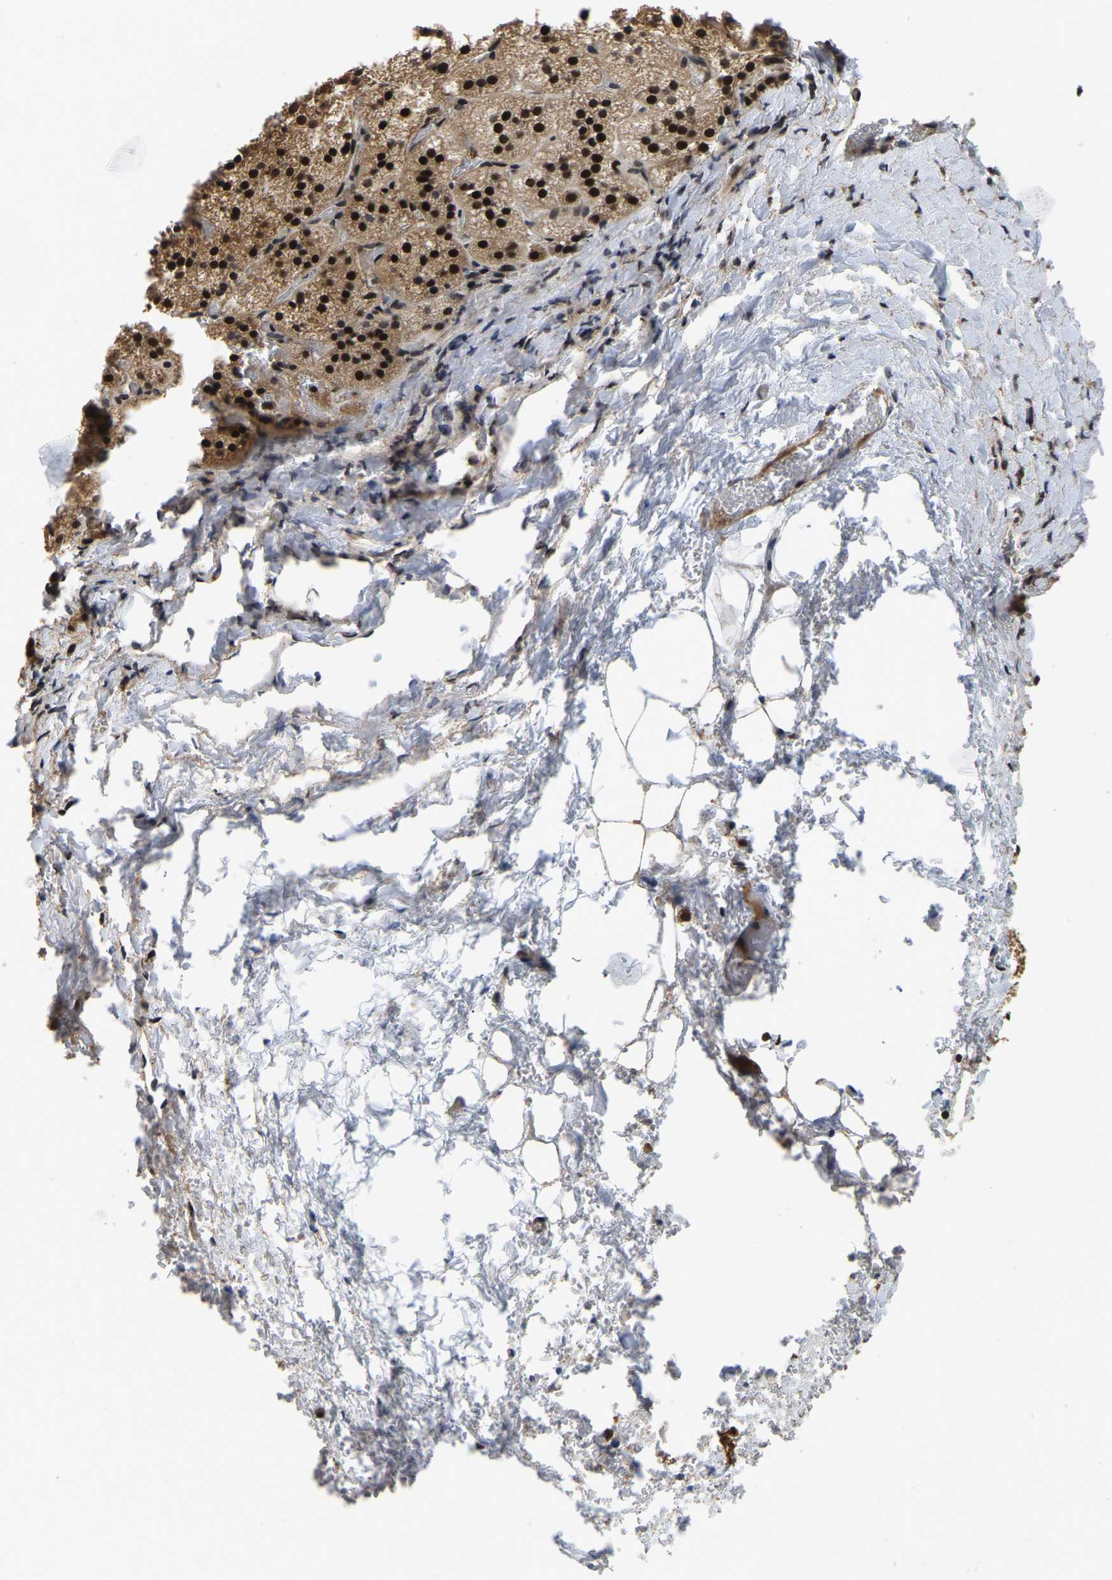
{"staining": {"intensity": "strong", "quantity": ">75%", "location": "cytoplasmic/membranous,nuclear"}, "tissue": "adrenal gland", "cell_type": "Glandular cells", "image_type": "normal", "snomed": [{"axis": "morphology", "description": "Normal tissue, NOS"}, {"axis": "topography", "description": "Adrenal gland"}], "caption": "Strong cytoplasmic/membranous,nuclear expression is present in about >75% of glandular cells in benign adrenal gland.", "gene": "CIAO1", "patient": {"sex": "female", "age": 44}}